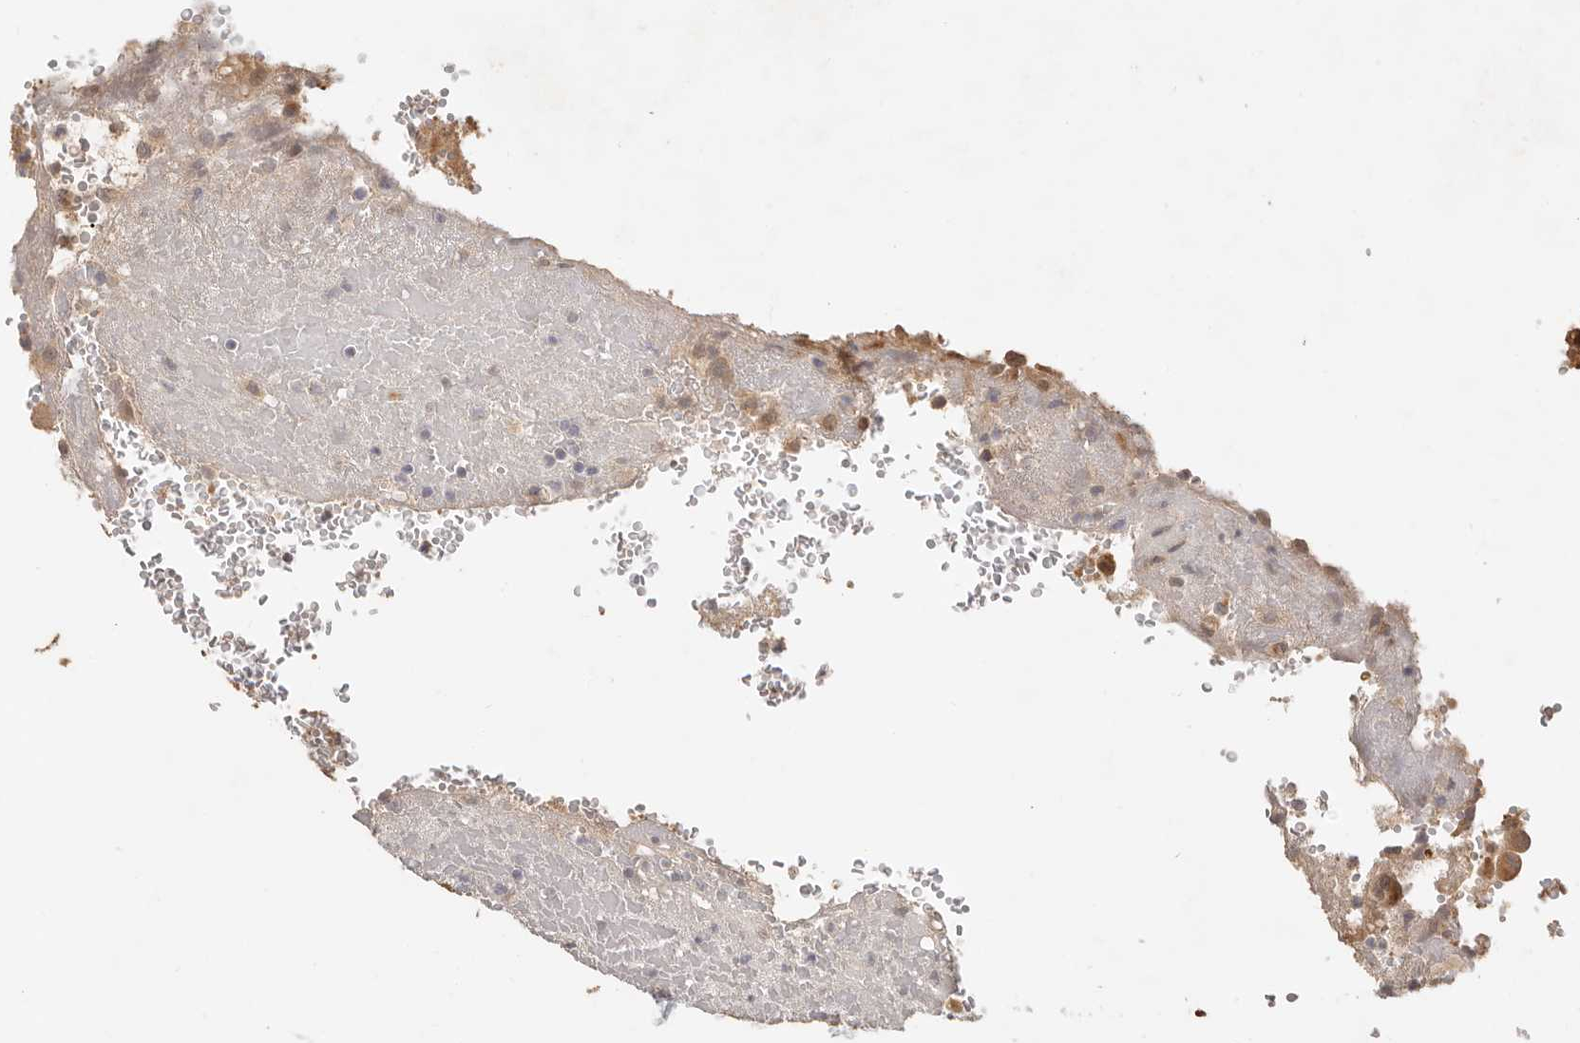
{"staining": {"intensity": "moderate", "quantity": ">75%", "location": "cytoplasmic/membranous"}, "tissue": "thyroid cancer", "cell_type": "Tumor cells", "image_type": "cancer", "snomed": [{"axis": "morphology", "description": "Papillary adenocarcinoma, NOS"}, {"axis": "topography", "description": "Thyroid gland"}], "caption": "Moderate cytoplasmic/membranous expression is identified in about >75% of tumor cells in thyroid cancer.", "gene": "MTFR2", "patient": {"sex": "male", "age": 77}}